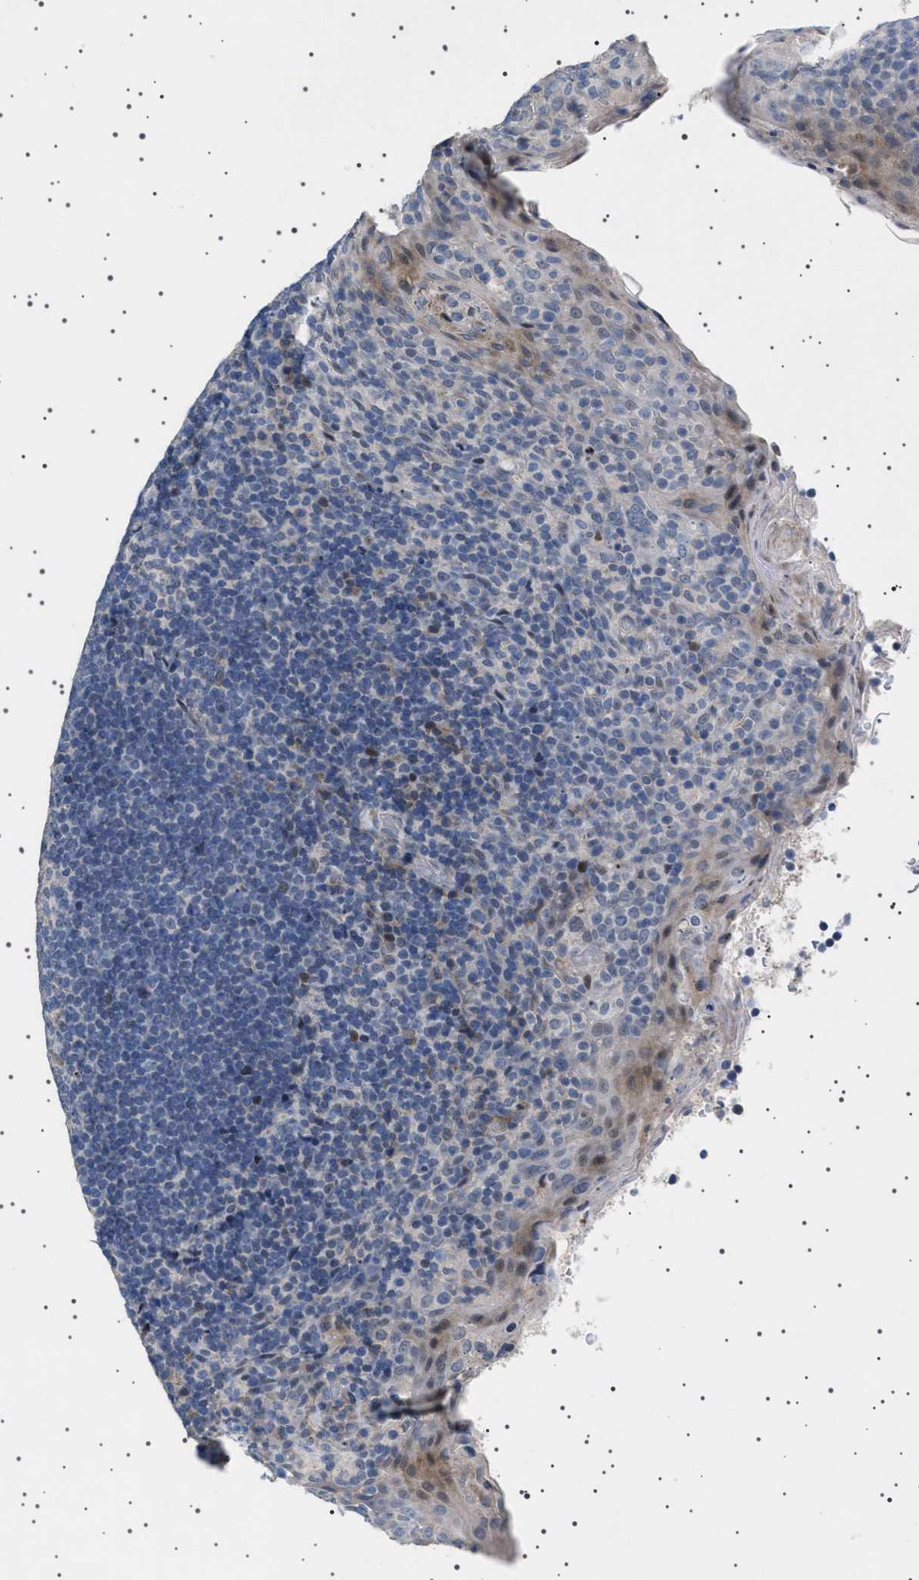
{"staining": {"intensity": "negative", "quantity": "none", "location": "none"}, "tissue": "tonsil", "cell_type": "Germinal center cells", "image_type": "normal", "snomed": [{"axis": "morphology", "description": "Normal tissue, NOS"}, {"axis": "topography", "description": "Tonsil"}], "caption": "Protein analysis of benign tonsil demonstrates no significant staining in germinal center cells.", "gene": "HTR1A", "patient": {"sex": "male", "age": 17}}